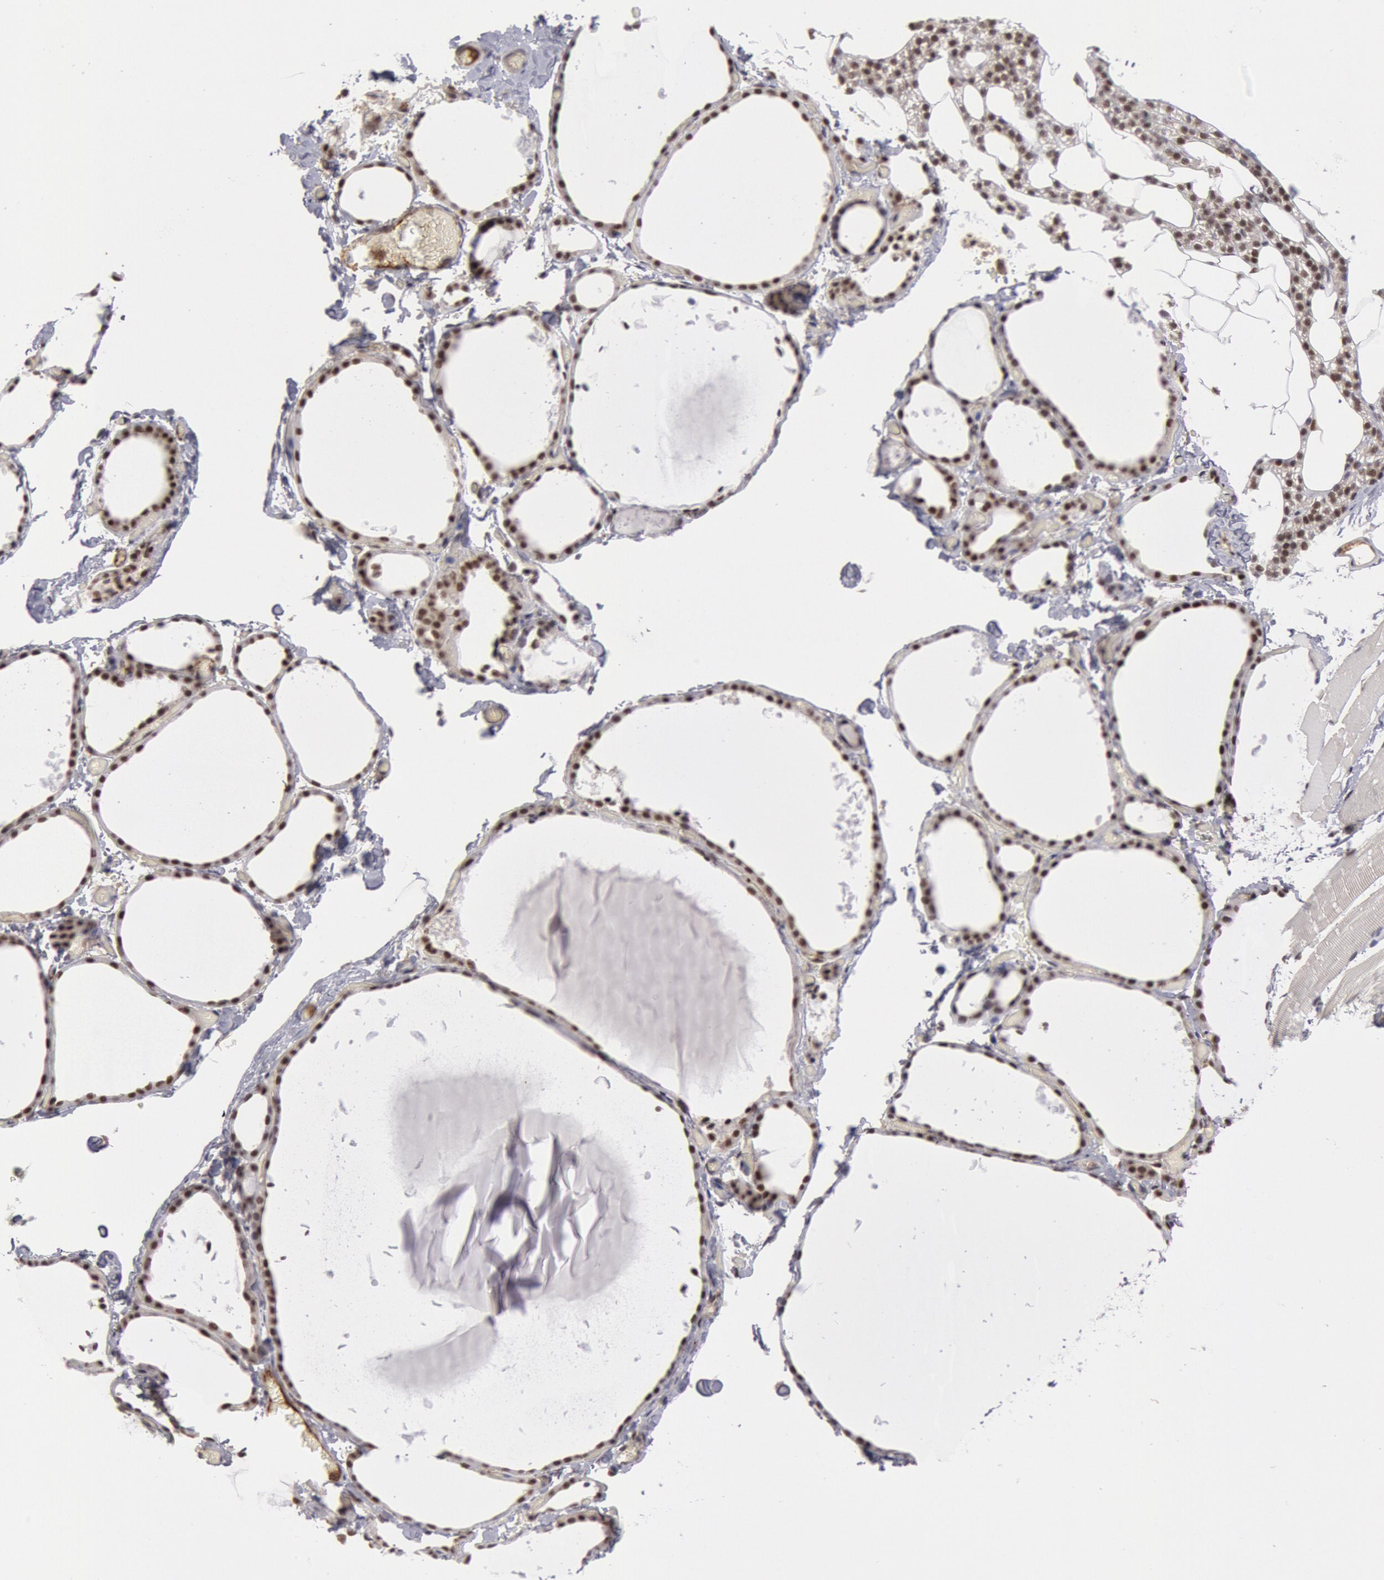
{"staining": {"intensity": "weak", "quantity": "25%-75%", "location": "nuclear"}, "tissue": "thyroid gland", "cell_type": "Glandular cells", "image_type": "normal", "snomed": [{"axis": "morphology", "description": "Normal tissue, NOS"}, {"axis": "topography", "description": "Thyroid gland"}], "caption": "Thyroid gland stained with a brown dye demonstrates weak nuclear positive positivity in approximately 25%-75% of glandular cells.", "gene": "PPP4R3B", "patient": {"sex": "female", "age": 22}}